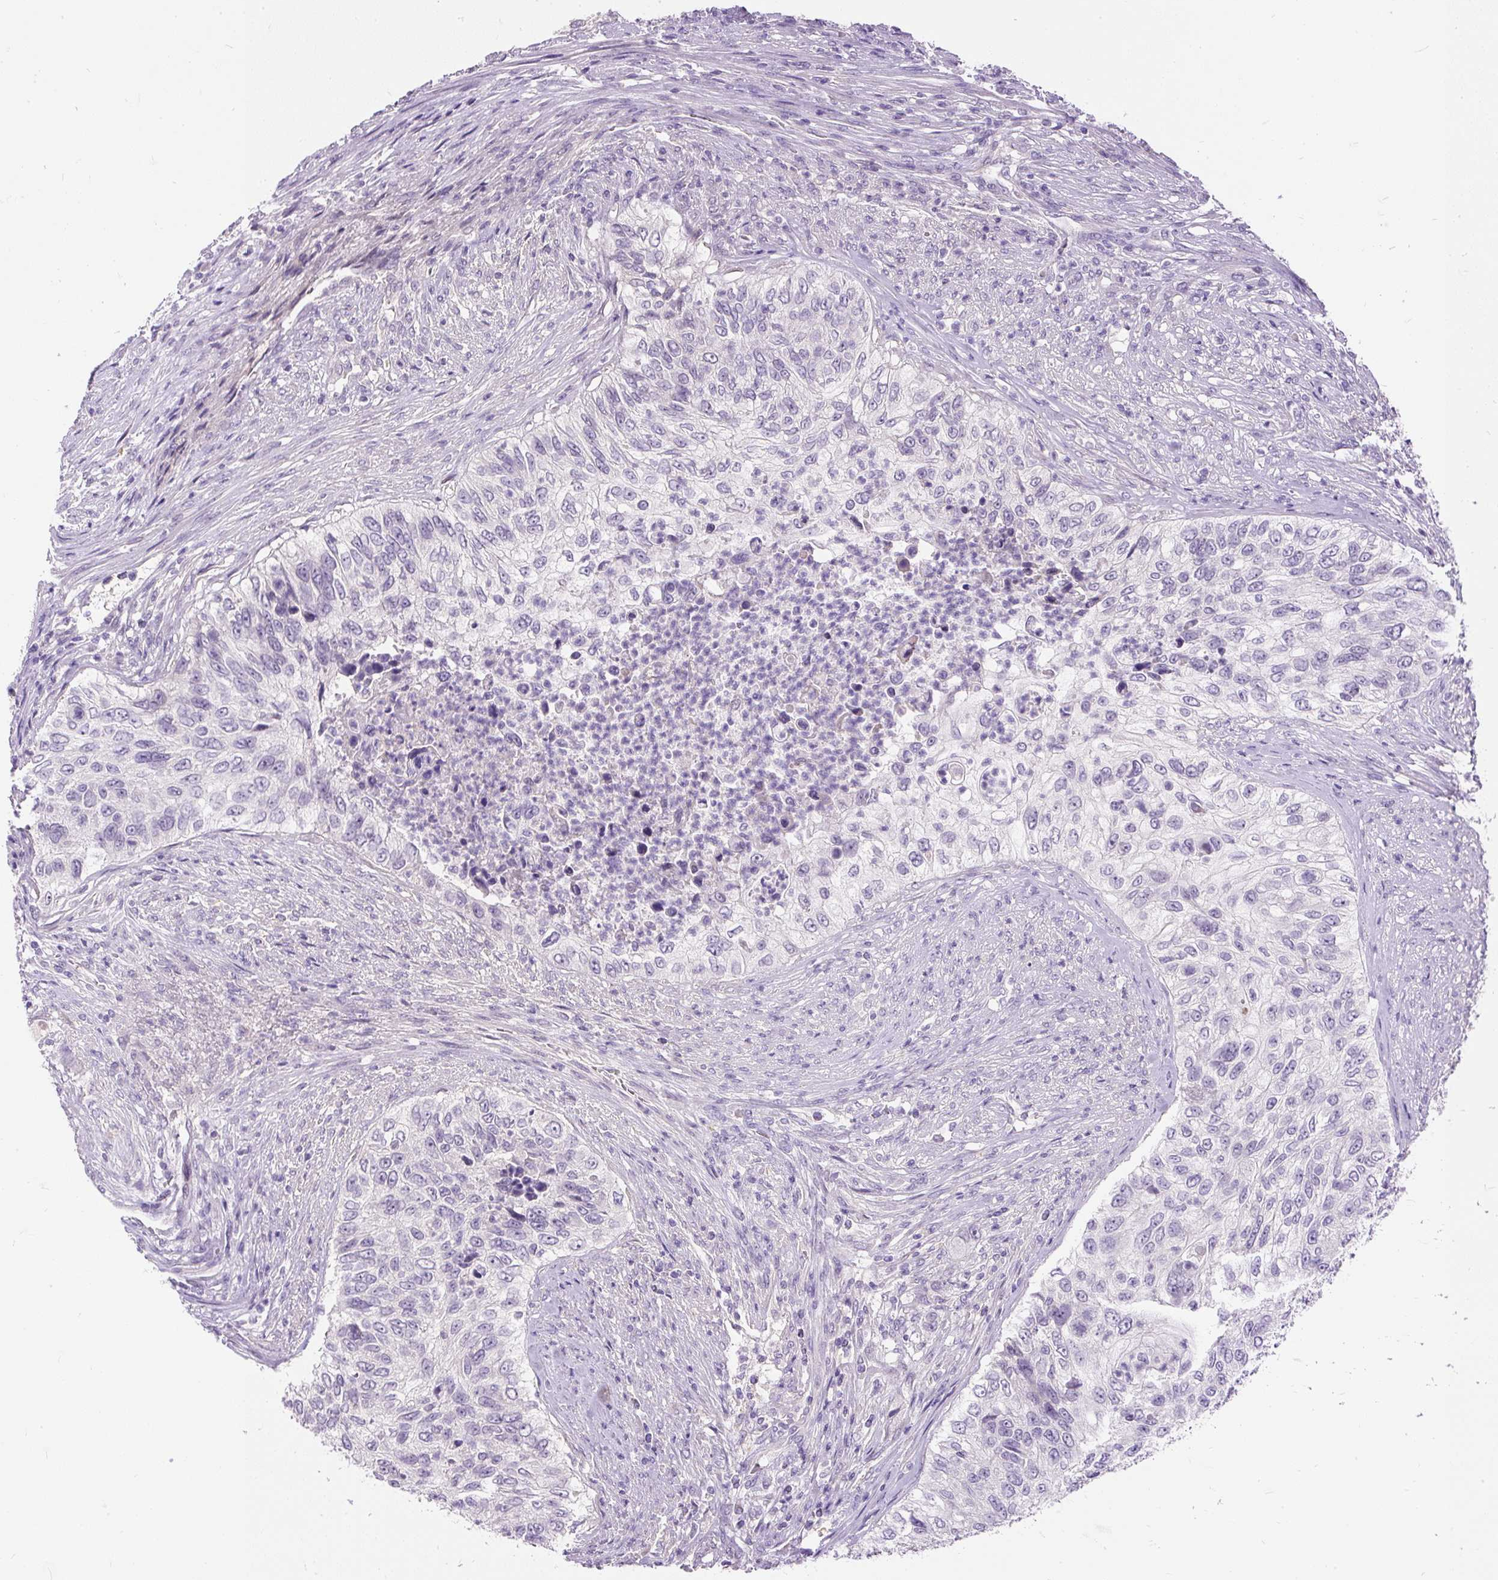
{"staining": {"intensity": "negative", "quantity": "none", "location": "none"}, "tissue": "urothelial cancer", "cell_type": "Tumor cells", "image_type": "cancer", "snomed": [{"axis": "morphology", "description": "Urothelial carcinoma, High grade"}, {"axis": "topography", "description": "Urinary bladder"}], "caption": "This is an immunohistochemistry histopathology image of human urothelial carcinoma (high-grade). There is no positivity in tumor cells.", "gene": "KRTAP20-3", "patient": {"sex": "female", "age": 60}}